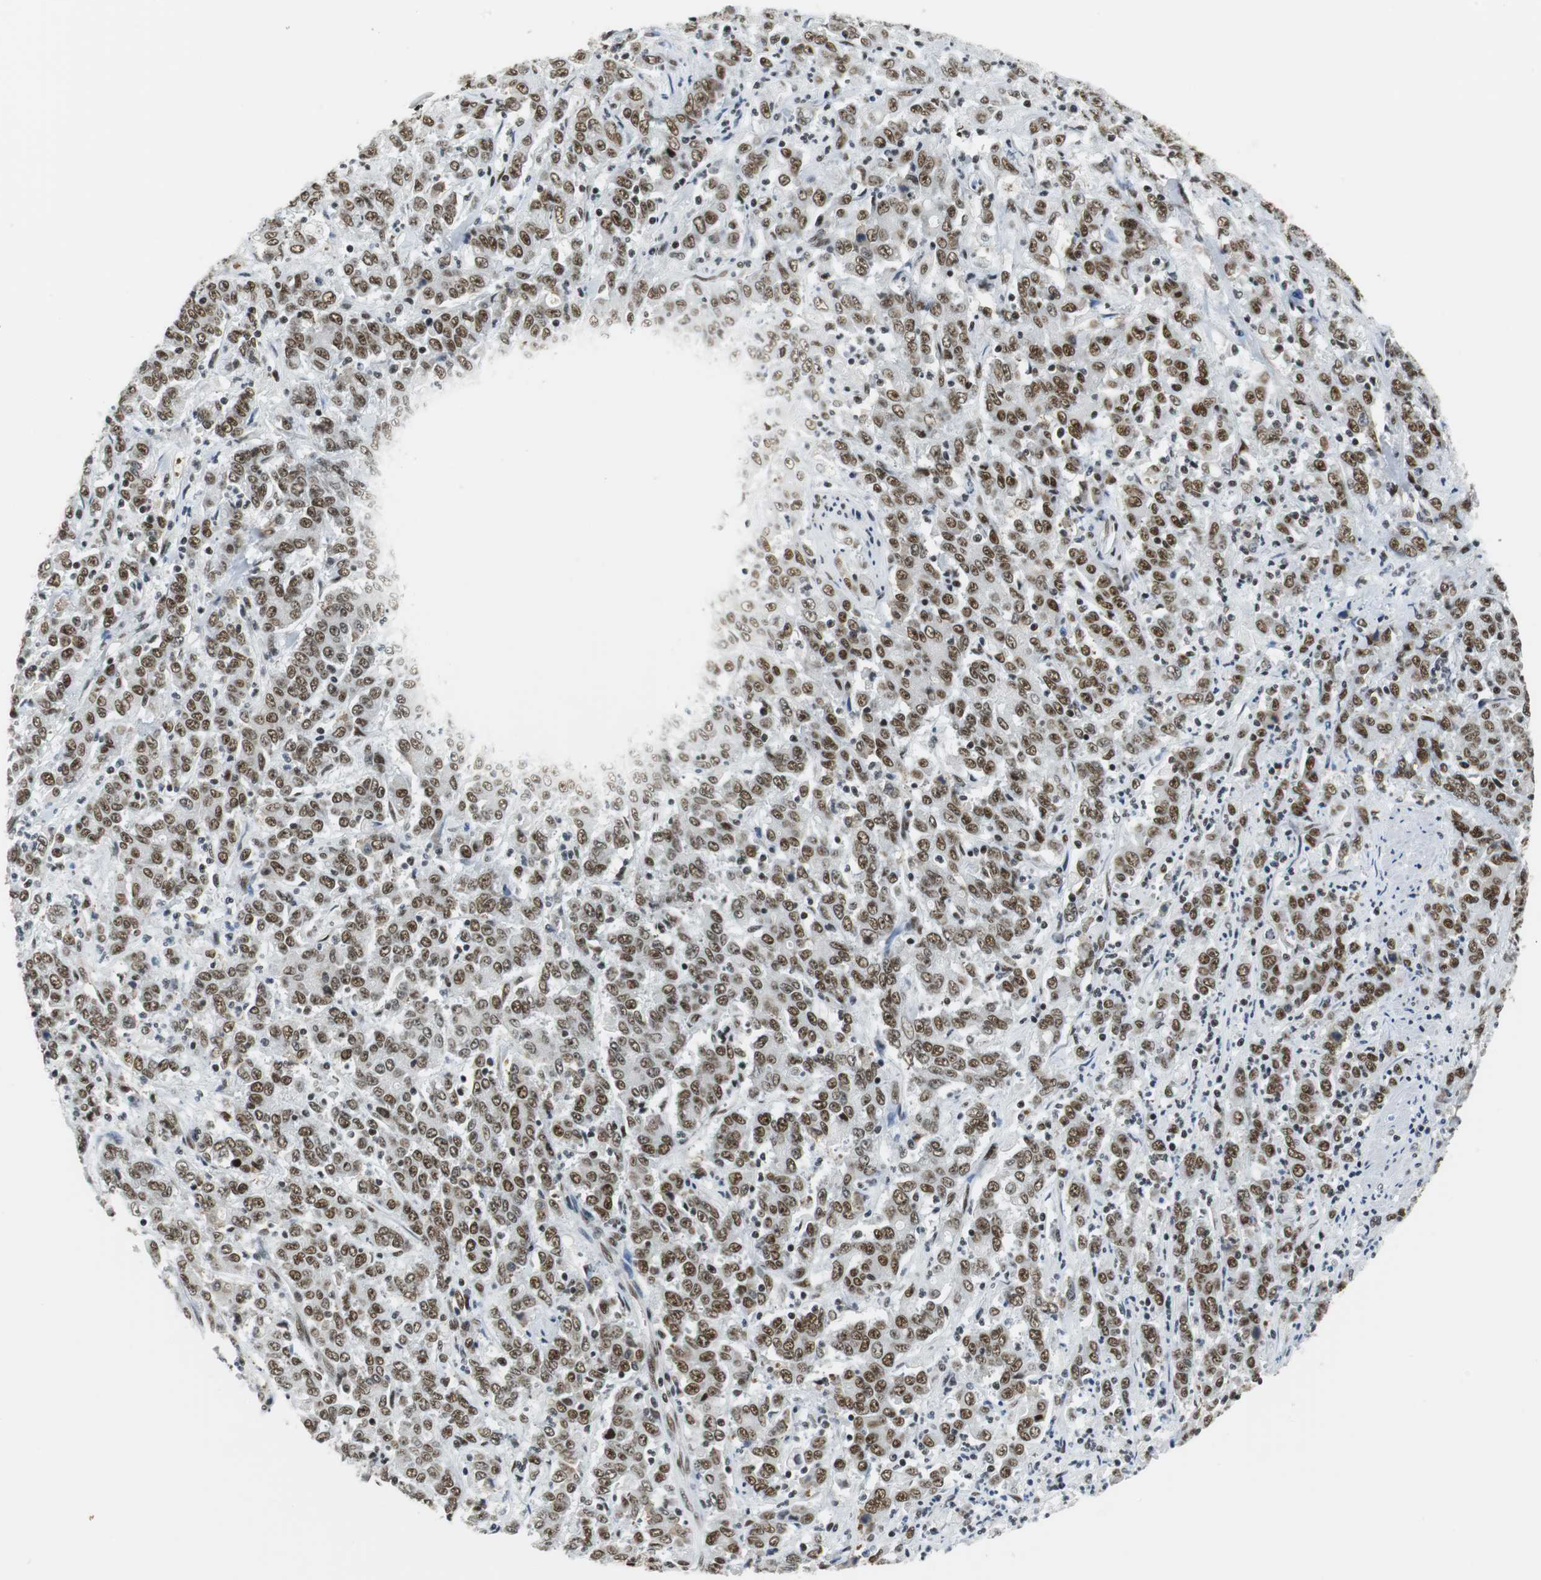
{"staining": {"intensity": "strong", "quantity": ">75%", "location": "nuclear"}, "tissue": "stomach cancer", "cell_type": "Tumor cells", "image_type": "cancer", "snomed": [{"axis": "morphology", "description": "Adenocarcinoma, NOS"}, {"axis": "topography", "description": "Stomach, lower"}], "caption": "Stomach adenocarcinoma was stained to show a protein in brown. There is high levels of strong nuclear expression in approximately >75% of tumor cells. The protein is shown in brown color, while the nuclei are stained blue.", "gene": "PRKDC", "patient": {"sex": "female", "age": 71}}